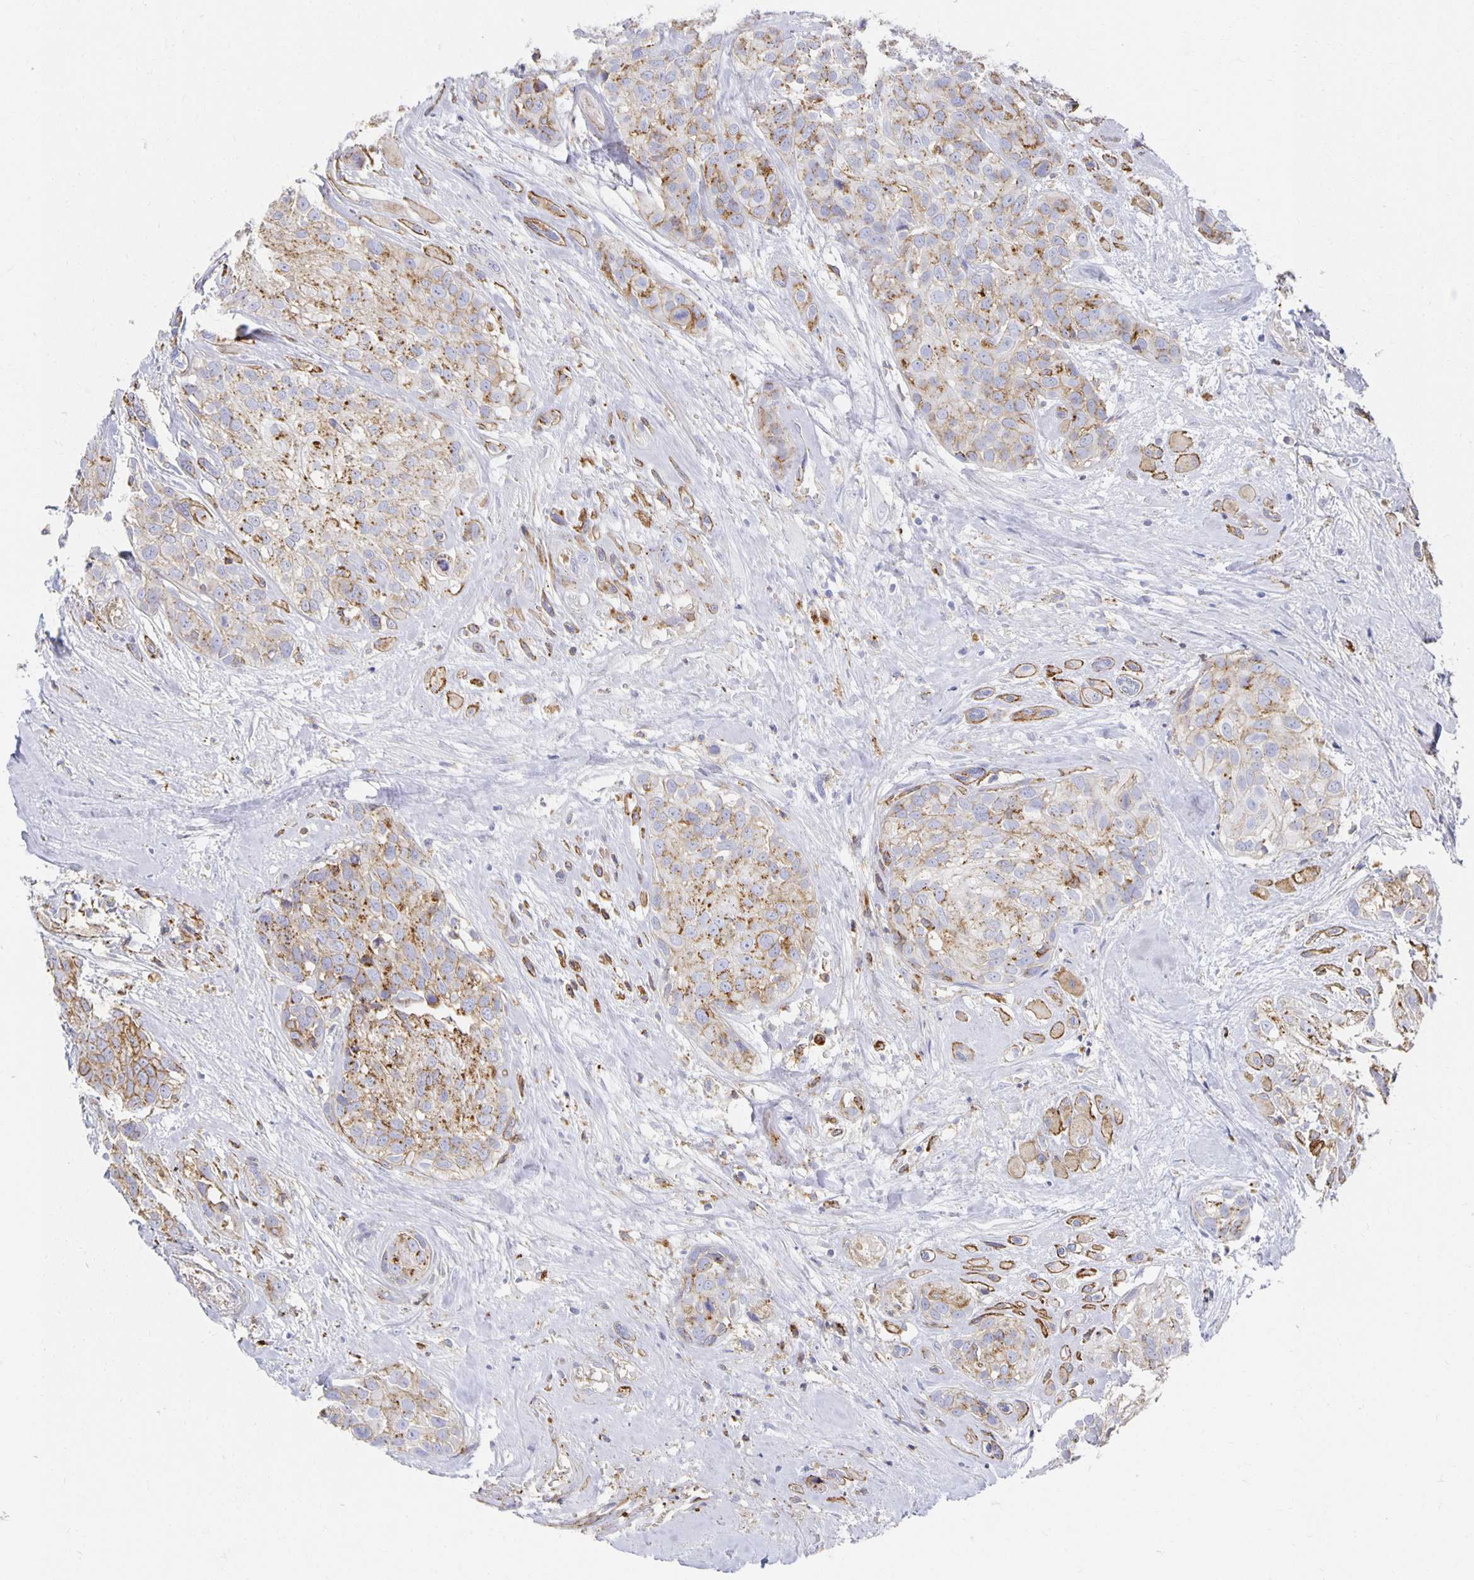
{"staining": {"intensity": "moderate", "quantity": ">75%", "location": "cytoplasmic/membranous"}, "tissue": "head and neck cancer", "cell_type": "Tumor cells", "image_type": "cancer", "snomed": [{"axis": "morphology", "description": "Squamous cell carcinoma, NOS"}, {"axis": "topography", "description": "Head-Neck"}], "caption": "DAB immunohistochemical staining of head and neck squamous cell carcinoma displays moderate cytoplasmic/membranous protein positivity in approximately >75% of tumor cells. Nuclei are stained in blue.", "gene": "TAAR1", "patient": {"sex": "female", "age": 50}}